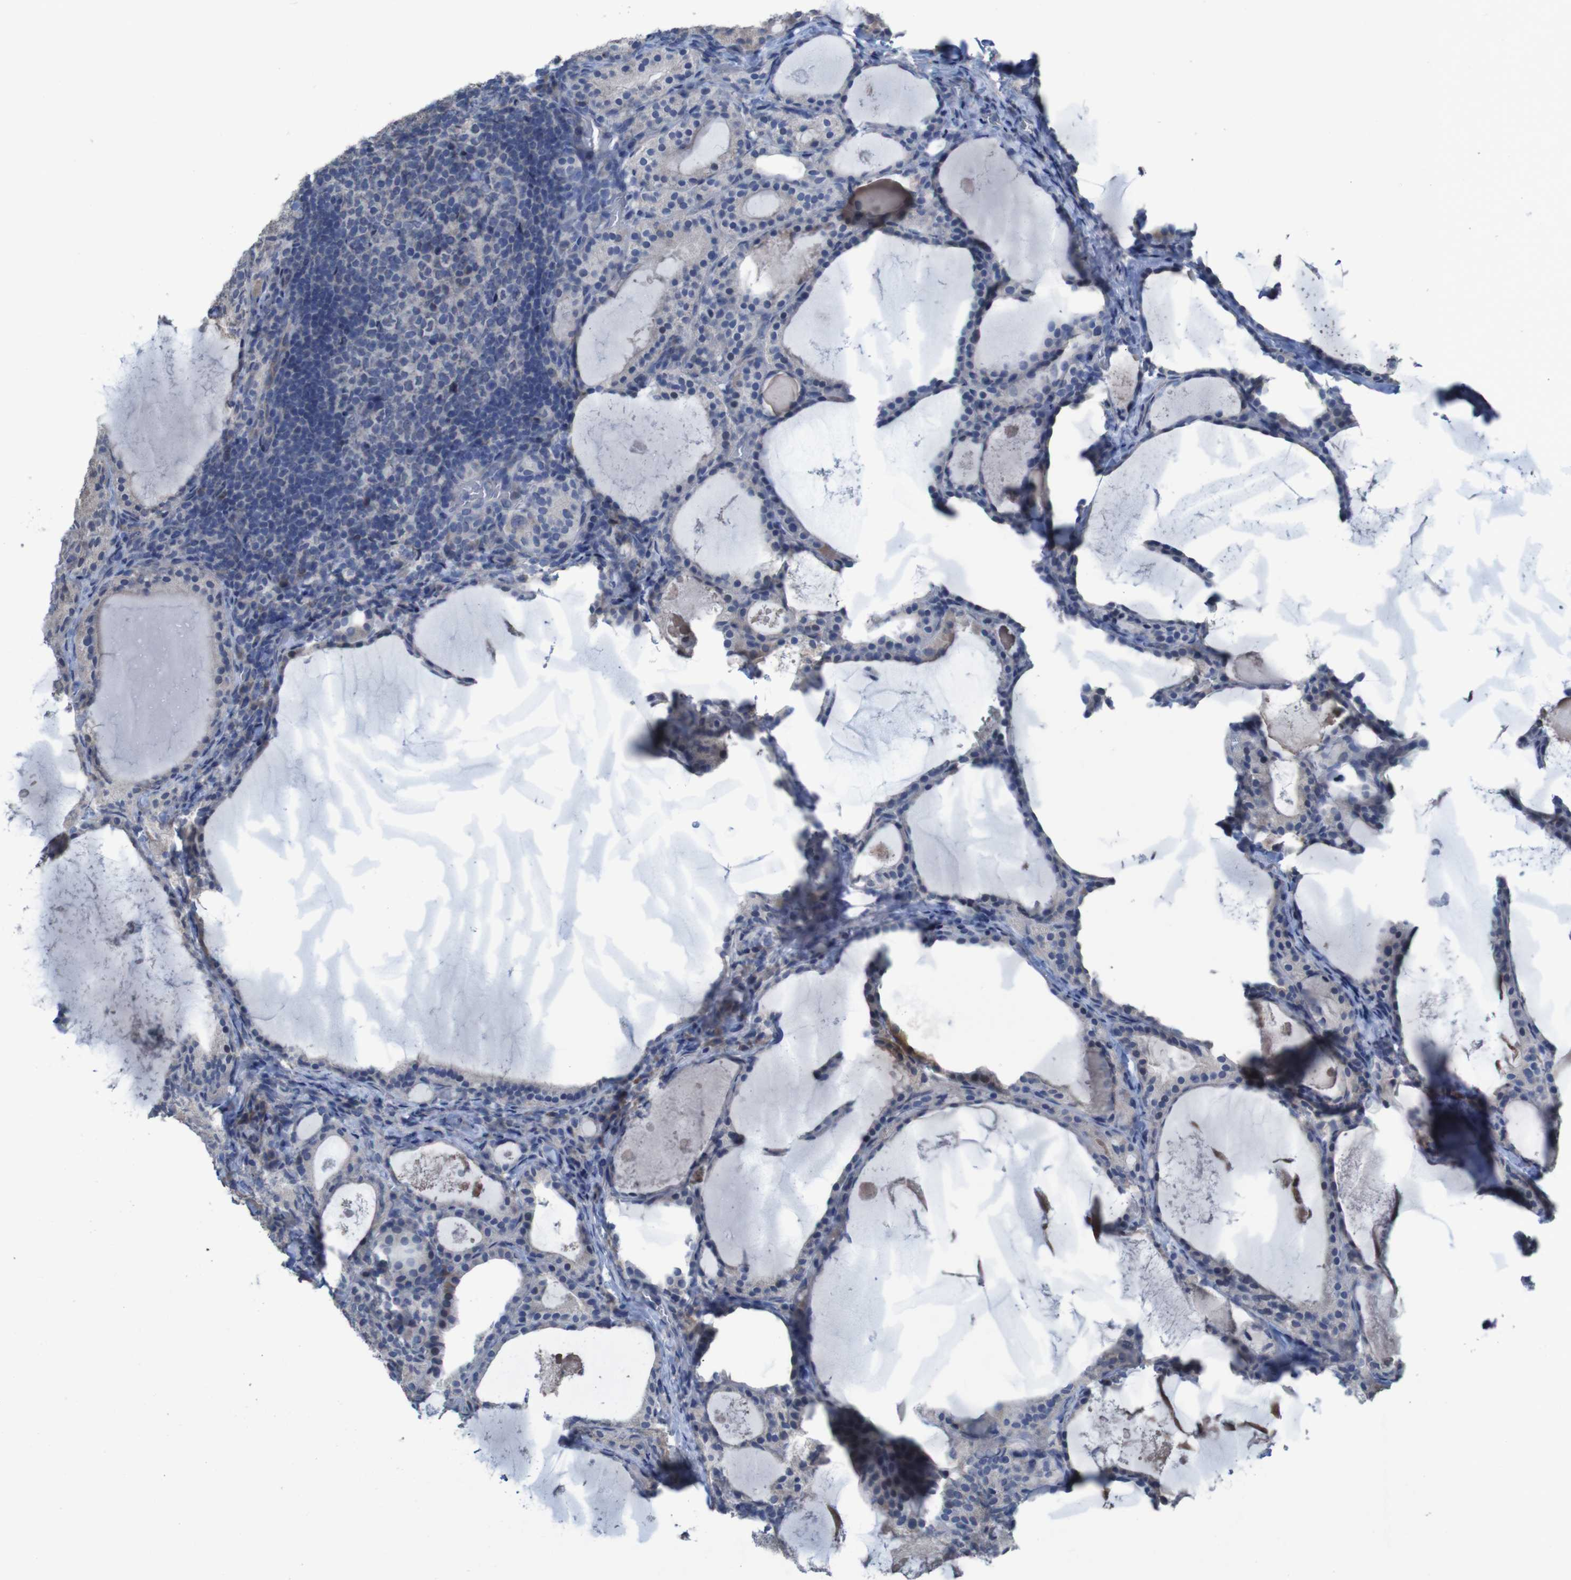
{"staining": {"intensity": "weak", "quantity": "<25%", "location": "cytoplasmic/membranous"}, "tissue": "thyroid cancer", "cell_type": "Tumor cells", "image_type": "cancer", "snomed": [{"axis": "morphology", "description": "Papillary adenocarcinoma, NOS"}, {"axis": "topography", "description": "Thyroid gland"}], "caption": "Immunohistochemistry micrograph of neoplastic tissue: papillary adenocarcinoma (thyroid) stained with DAB reveals no significant protein positivity in tumor cells. (Brightfield microscopy of DAB immunohistochemistry at high magnification).", "gene": "CLDN18", "patient": {"sex": "female", "age": 42}}